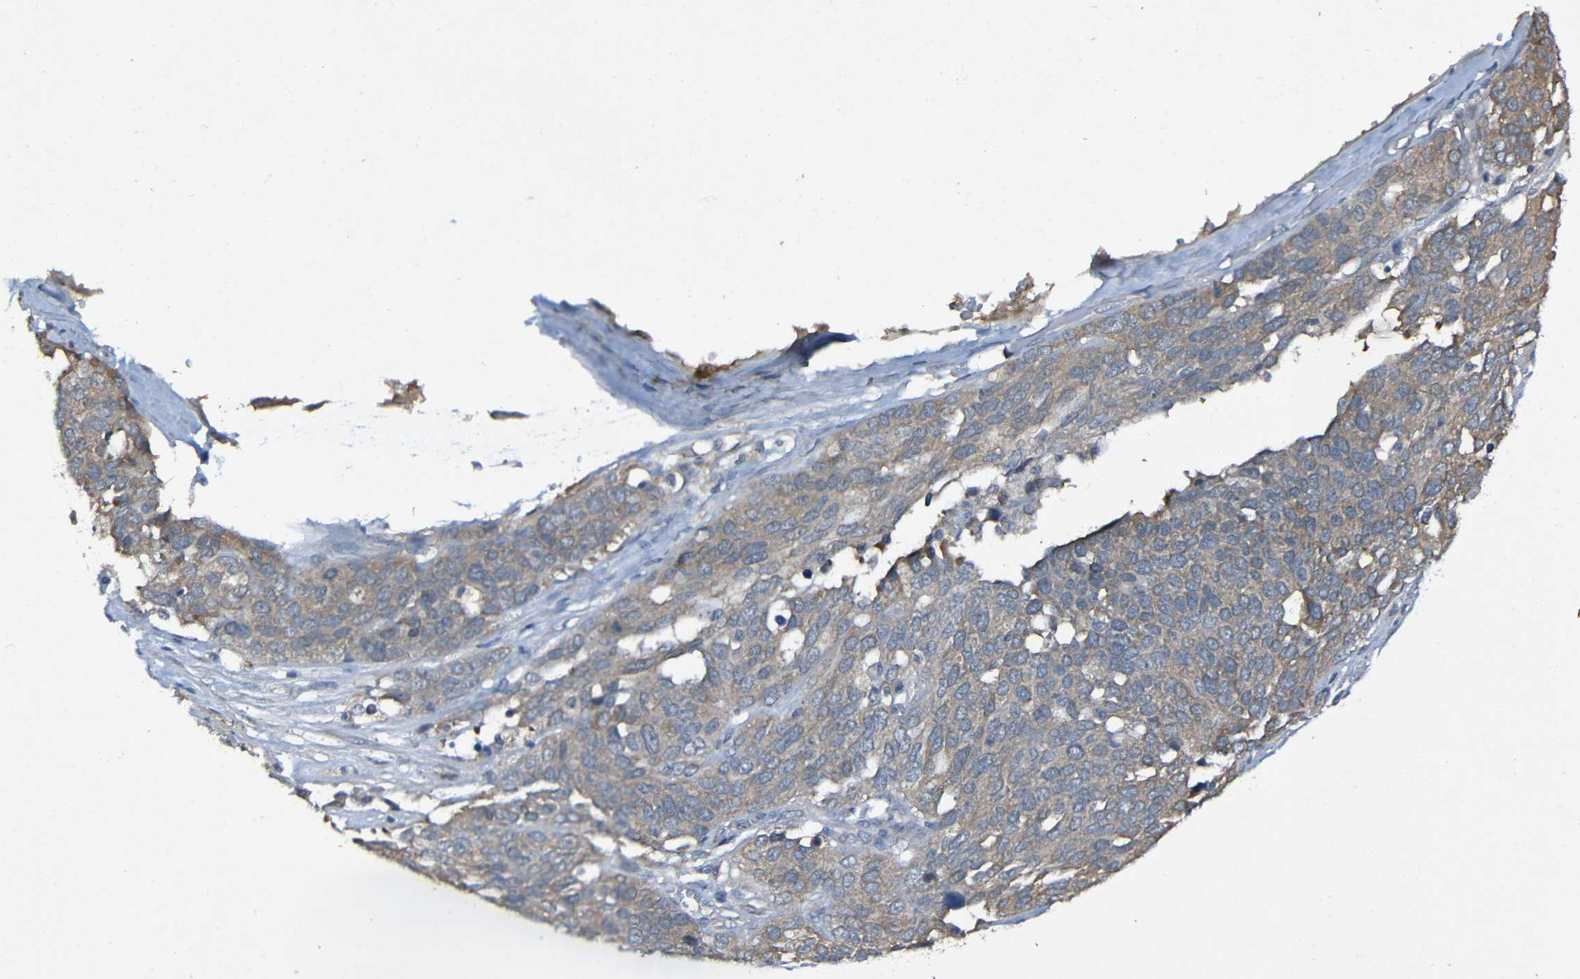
{"staining": {"intensity": "weak", "quantity": ">75%", "location": "cytoplasmic/membranous"}, "tissue": "ovarian cancer", "cell_type": "Tumor cells", "image_type": "cancer", "snomed": [{"axis": "morphology", "description": "Cystadenocarcinoma, serous, NOS"}, {"axis": "topography", "description": "Ovary"}], "caption": "Tumor cells show low levels of weak cytoplasmic/membranous positivity in approximately >75% of cells in ovarian cancer. (DAB (3,3'-diaminobenzidine) IHC with brightfield microscopy, high magnification).", "gene": "LRRC70", "patient": {"sex": "female", "age": 44}}